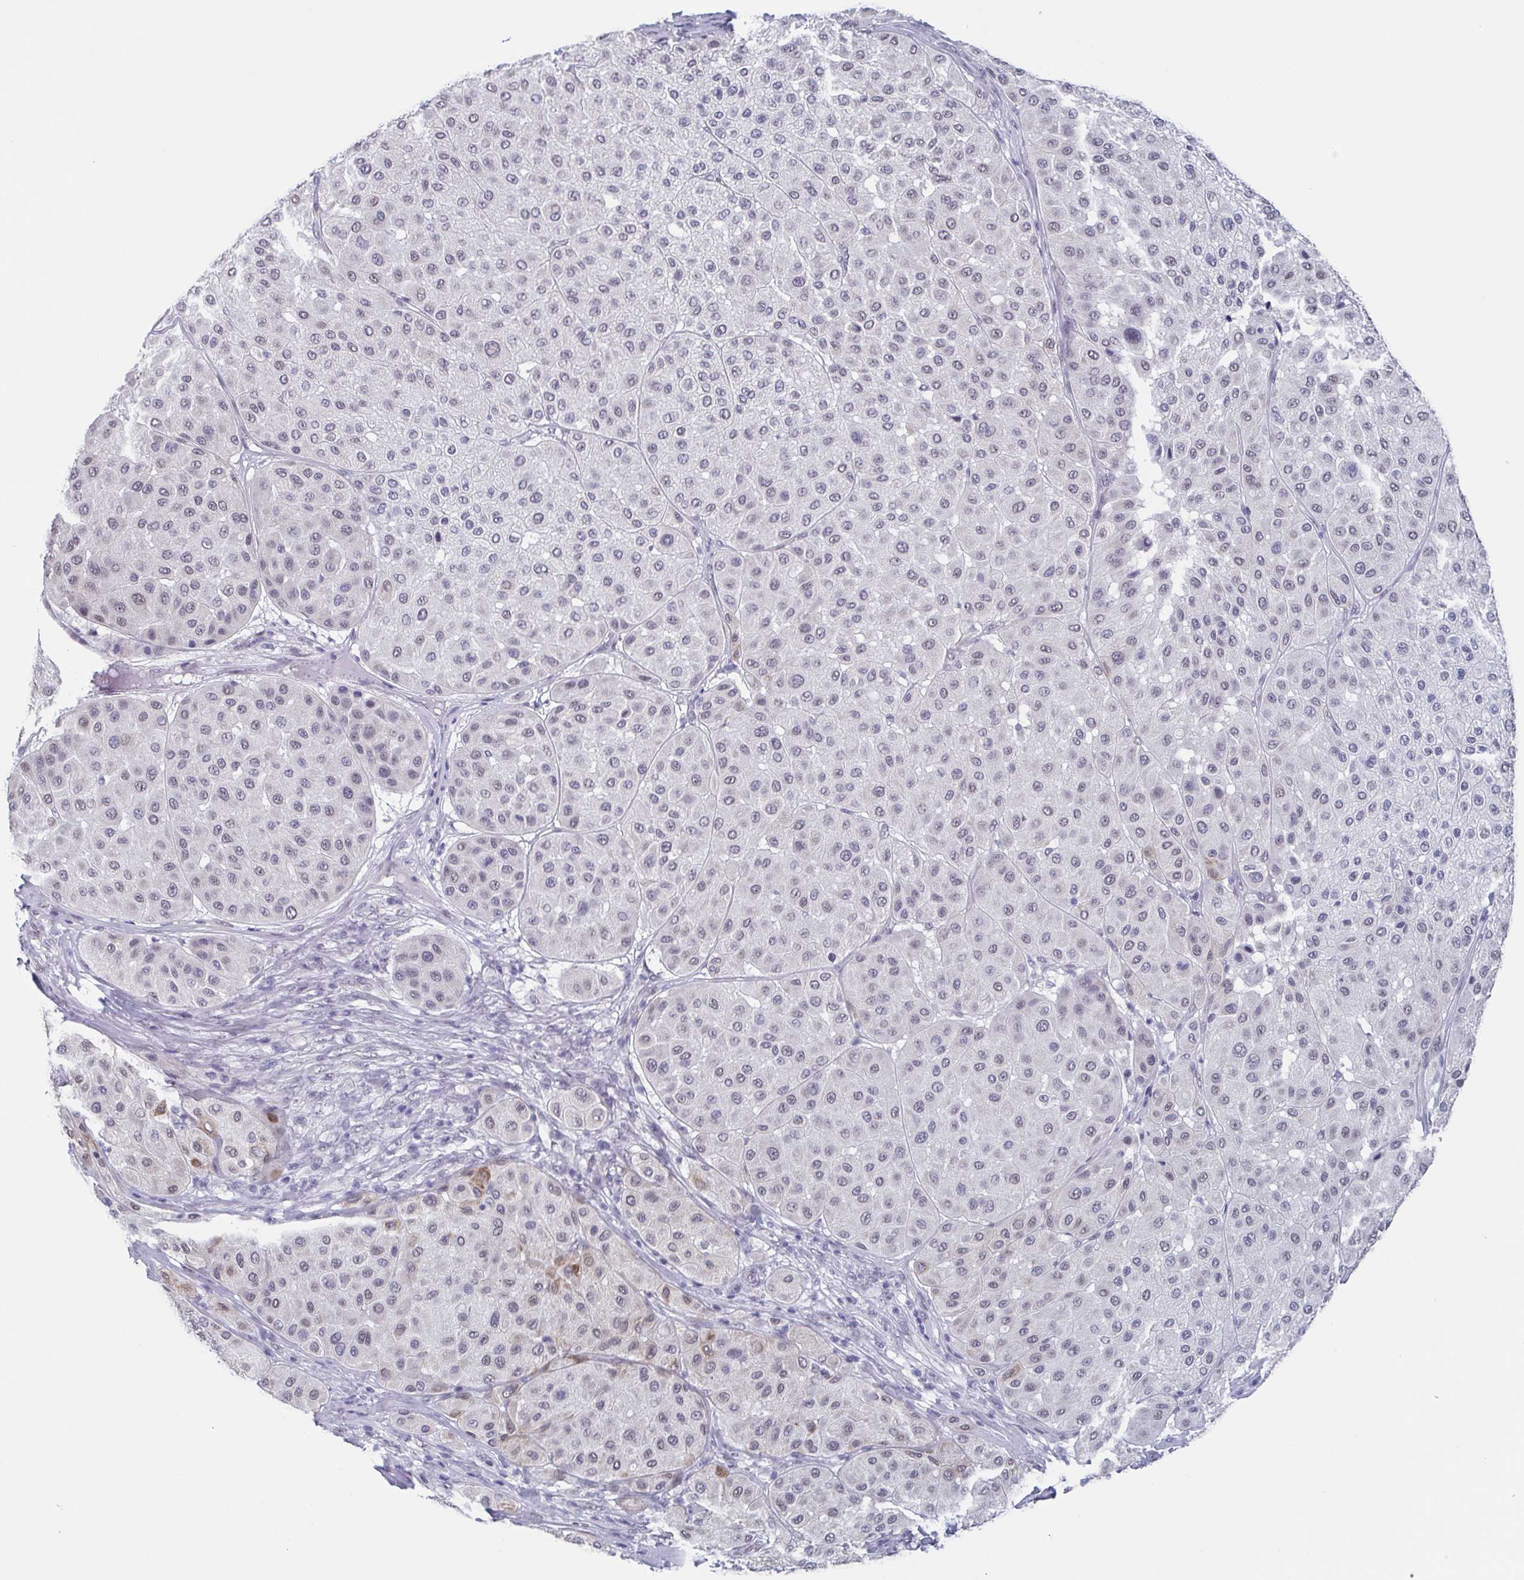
{"staining": {"intensity": "negative", "quantity": "none", "location": "none"}, "tissue": "melanoma", "cell_type": "Tumor cells", "image_type": "cancer", "snomed": [{"axis": "morphology", "description": "Malignant melanoma, Metastatic site"}, {"axis": "topography", "description": "Smooth muscle"}], "caption": "This is a micrograph of IHC staining of melanoma, which shows no staining in tumor cells.", "gene": "TMEM92", "patient": {"sex": "male", "age": 41}}